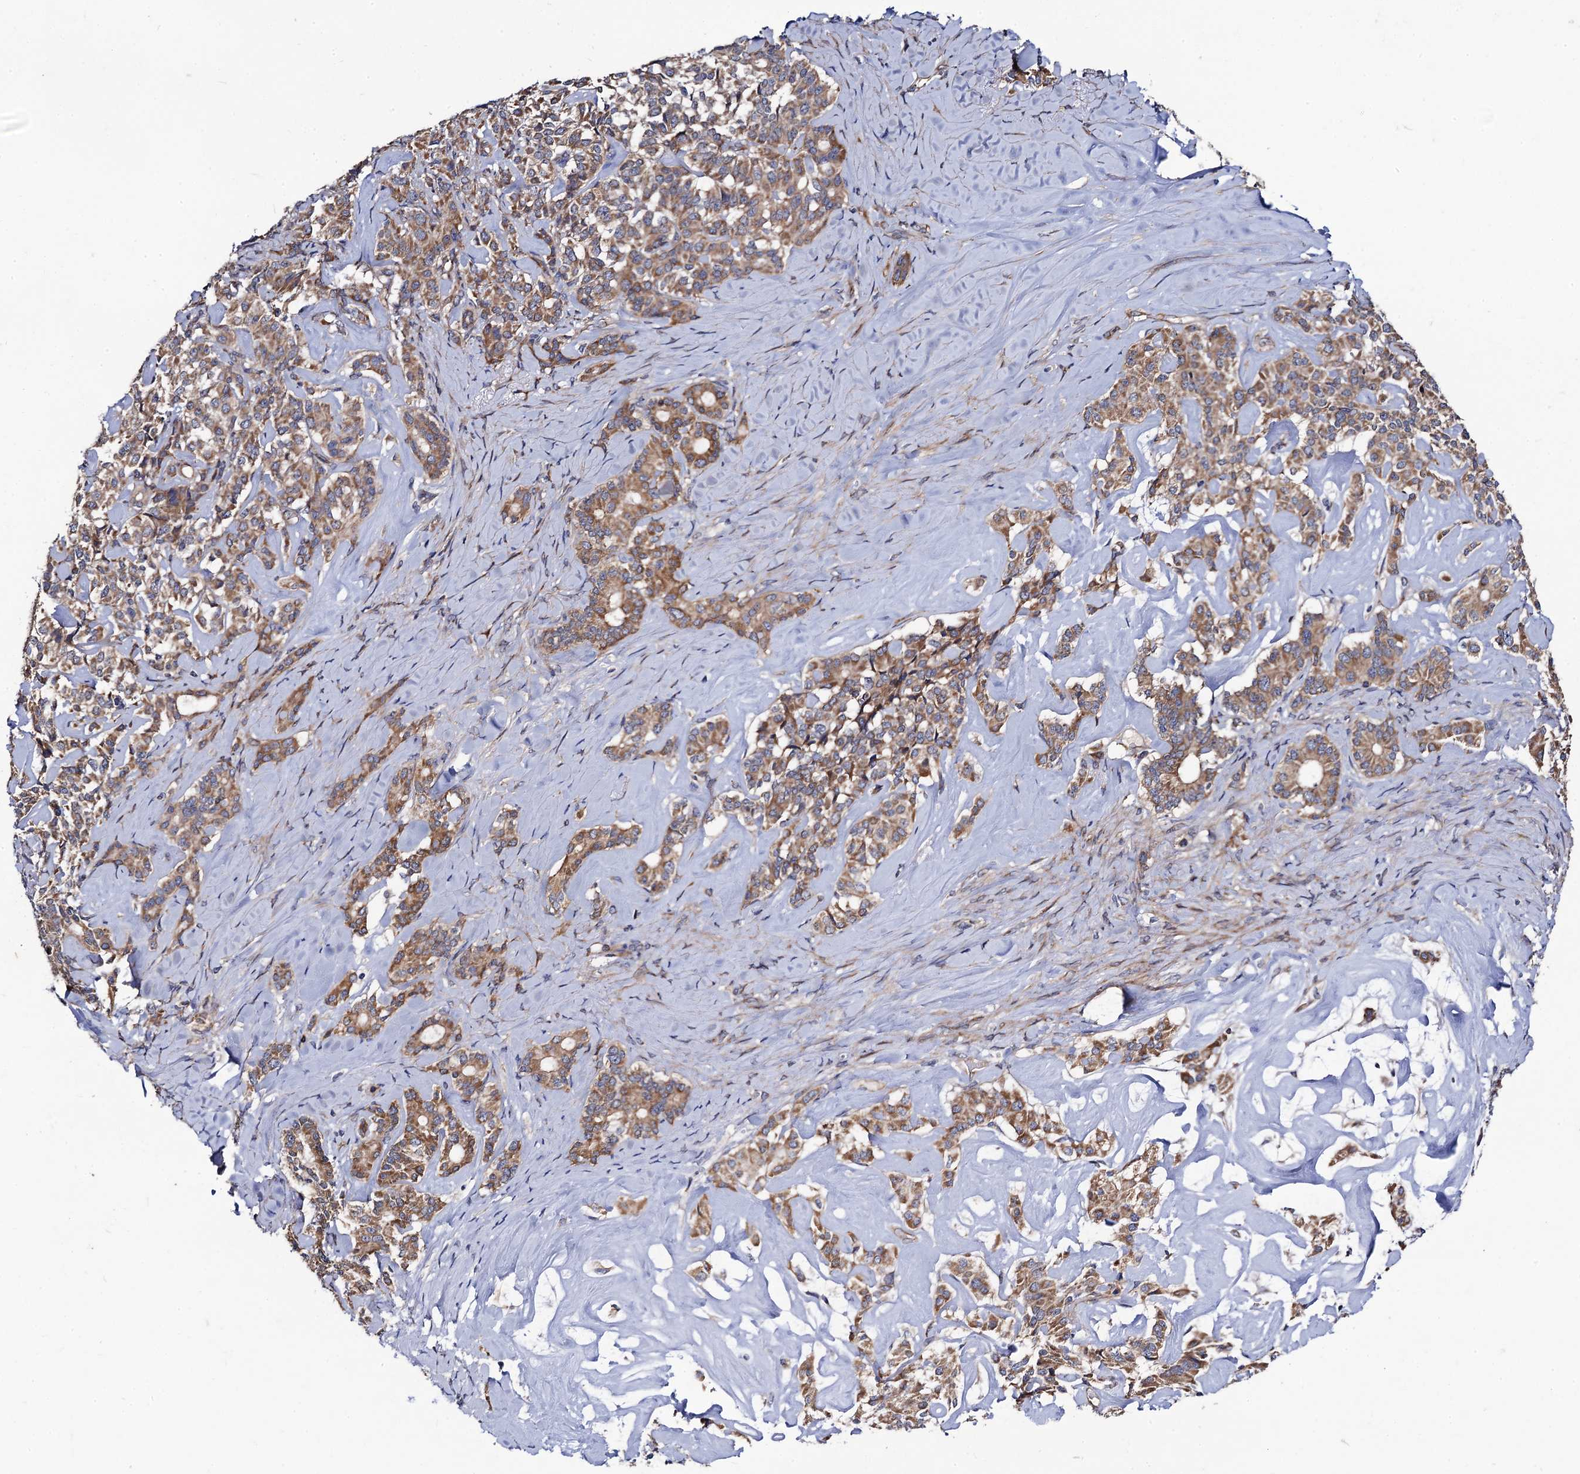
{"staining": {"intensity": "moderate", "quantity": ">75%", "location": "cytoplasmic/membranous"}, "tissue": "pancreatic cancer", "cell_type": "Tumor cells", "image_type": "cancer", "snomed": [{"axis": "morphology", "description": "Adenocarcinoma, NOS"}, {"axis": "topography", "description": "Pancreas"}], "caption": "Tumor cells display medium levels of moderate cytoplasmic/membranous expression in approximately >75% of cells in human adenocarcinoma (pancreatic). (DAB (3,3'-diaminobenzidine) = brown stain, brightfield microscopy at high magnification).", "gene": "DYDC1", "patient": {"sex": "female", "age": 74}}